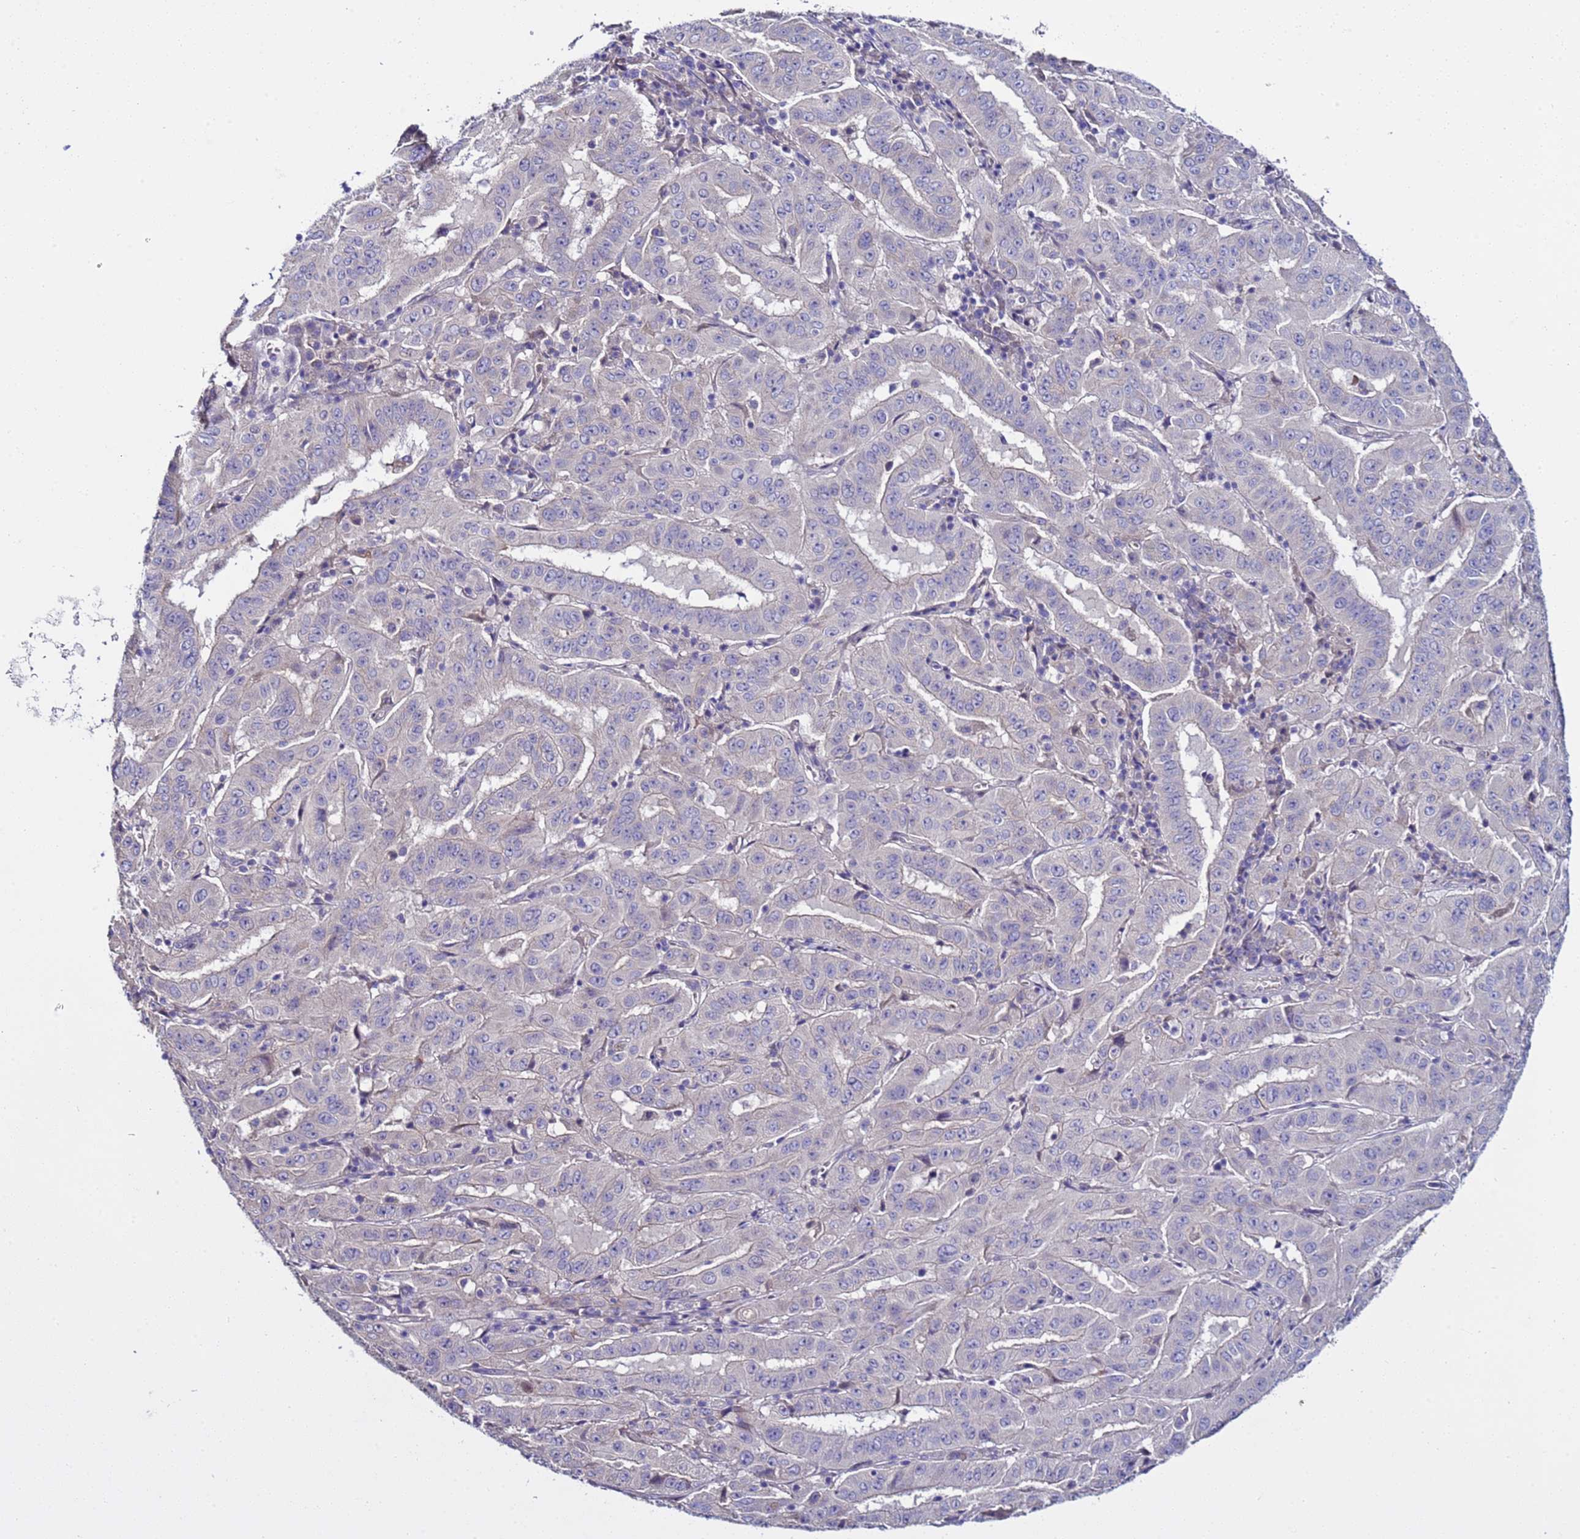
{"staining": {"intensity": "negative", "quantity": "none", "location": "none"}, "tissue": "pancreatic cancer", "cell_type": "Tumor cells", "image_type": "cancer", "snomed": [{"axis": "morphology", "description": "Adenocarcinoma, NOS"}, {"axis": "topography", "description": "Pancreas"}], "caption": "This is an immunohistochemistry micrograph of pancreatic adenocarcinoma. There is no positivity in tumor cells.", "gene": "RABL2B", "patient": {"sex": "male", "age": 63}}